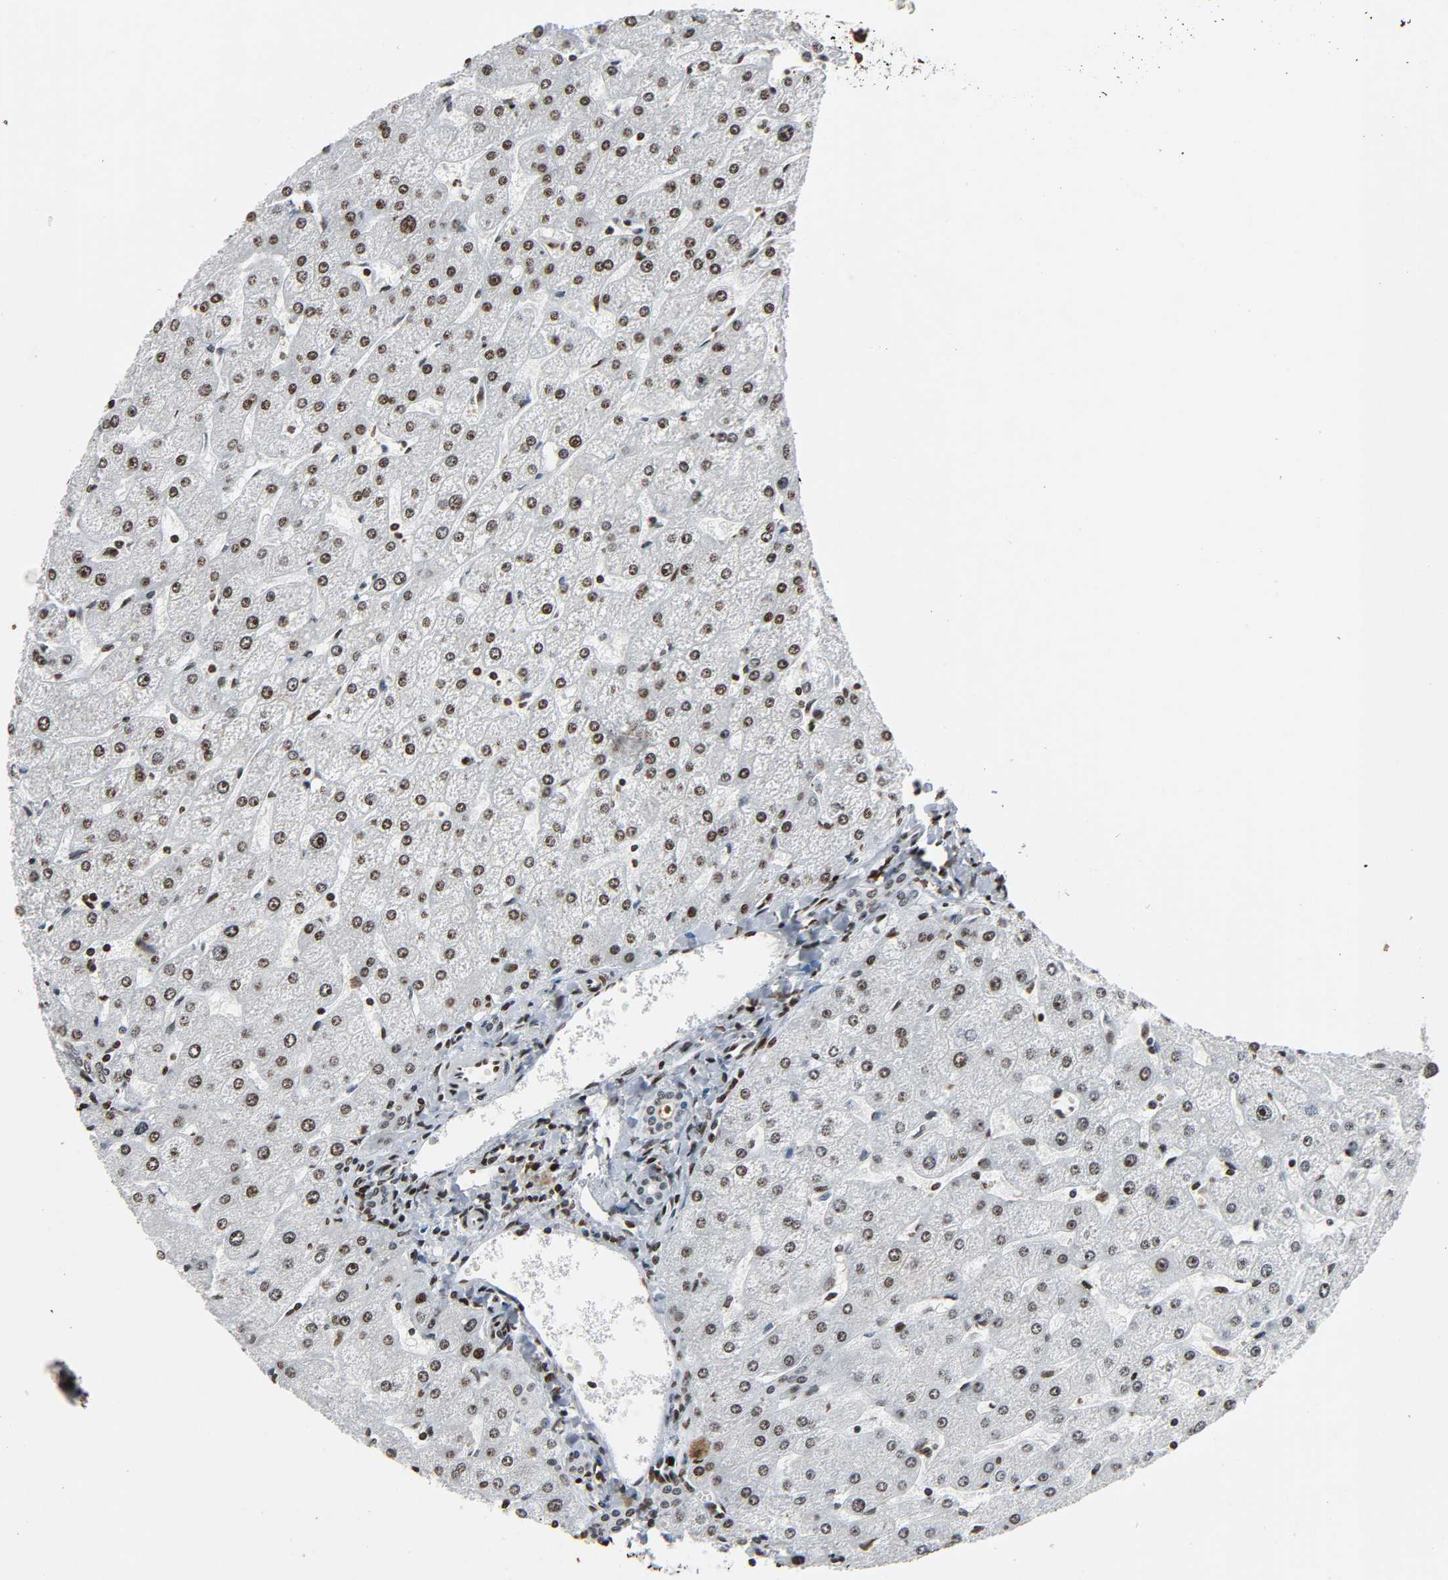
{"staining": {"intensity": "moderate", "quantity": ">75%", "location": "nuclear"}, "tissue": "liver", "cell_type": "Cholangiocytes", "image_type": "normal", "snomed": [{"axis": "morphology", "description": "Normal tissue, NOS"}, {"axis": "topography", "description": "Liver"}], "caption": "Immunohistochemical staining of benign liver shows medium levels of moderate nuclear staining in about >75% of cholangiocytes. The staining was performed using DAB to visualize the protein expression in brown, while the nuclei were stained in blue with hematoxylin (Magnification: 20x).", "gene": "RXRA", "patient": {"sex": "male", "age": 67}}